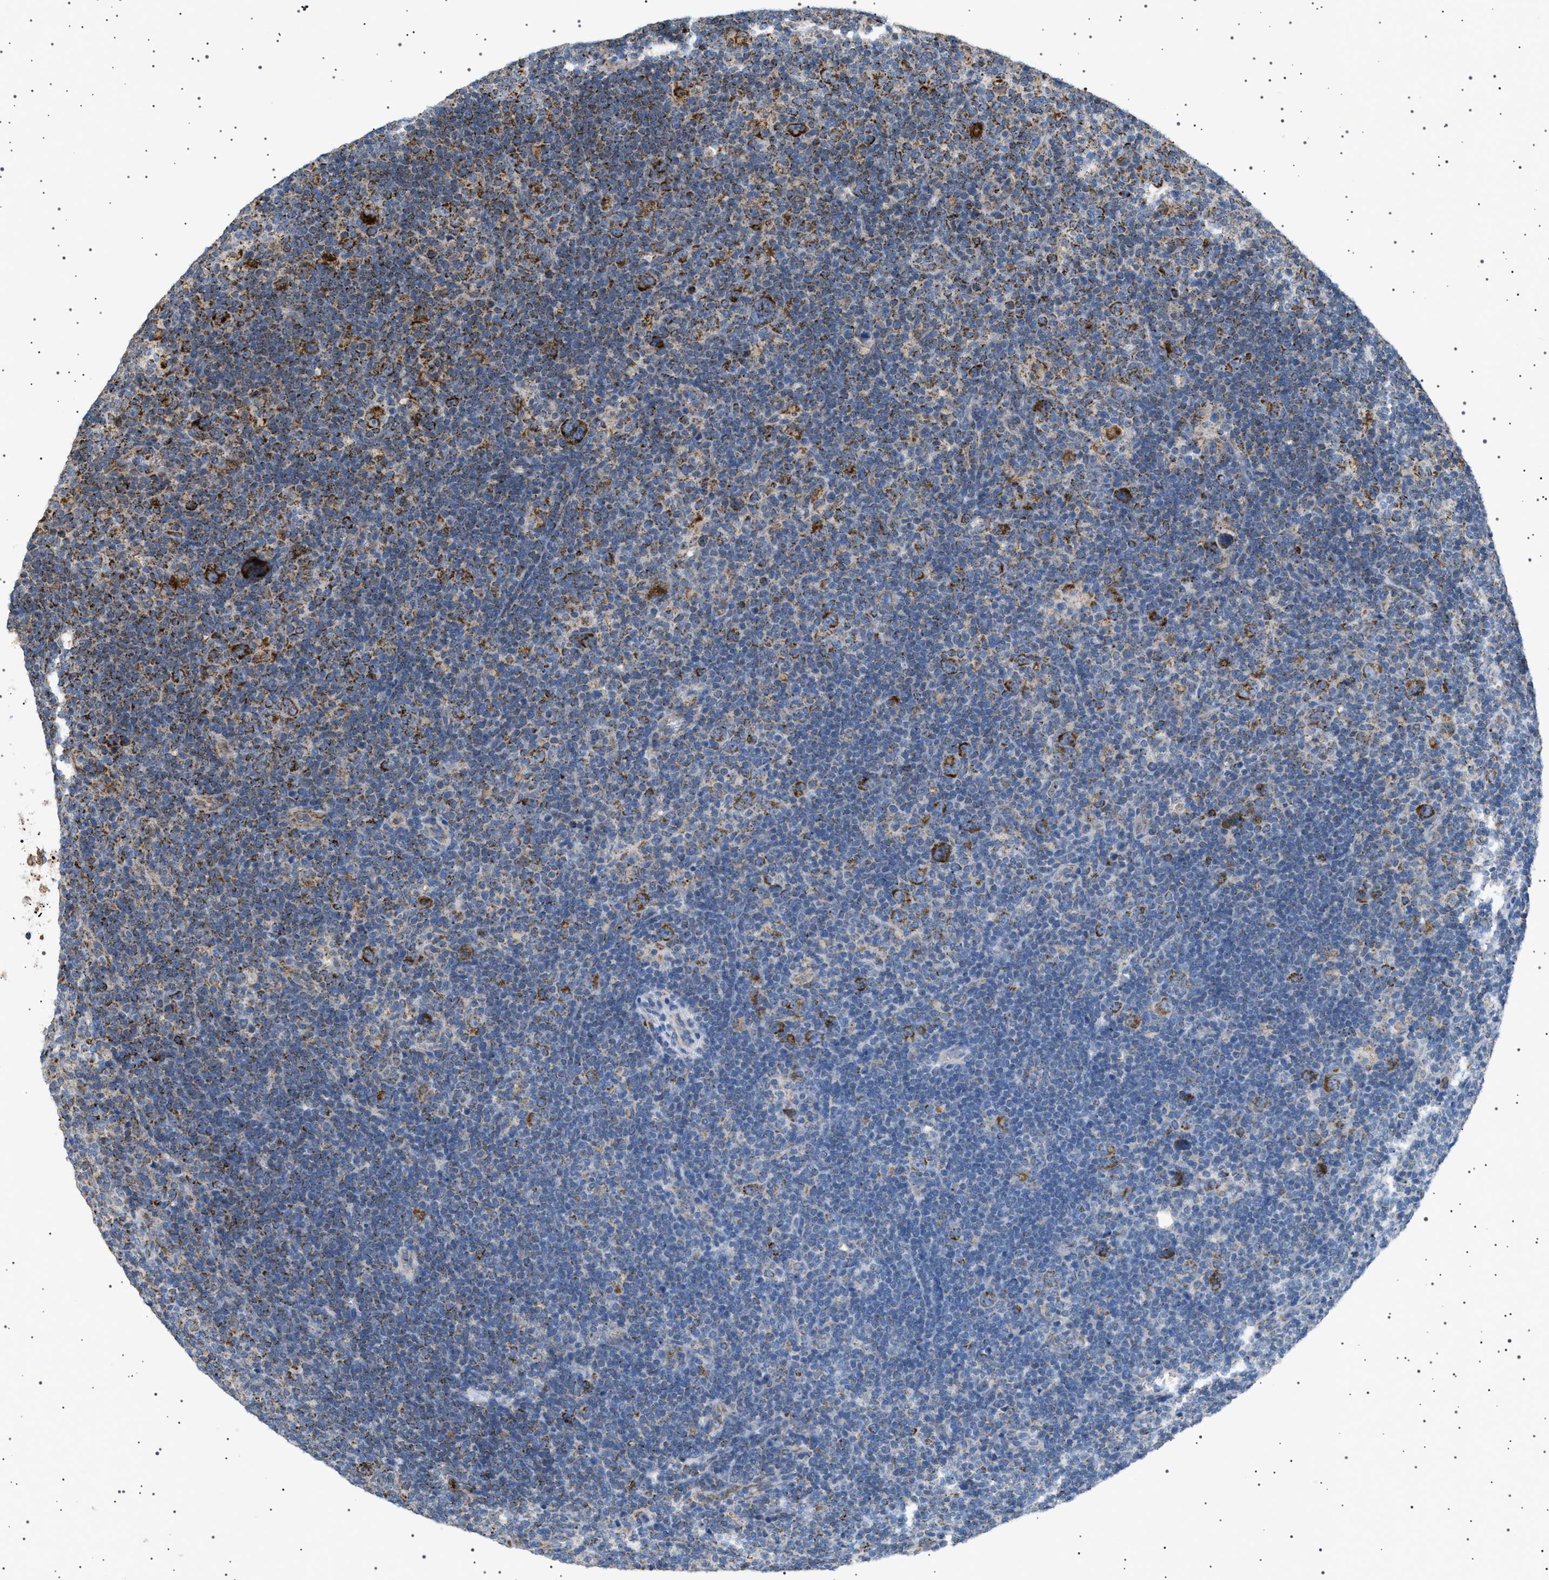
{"staining": {"intensity": "strong", "quantity": ">75%", "location": "cytoplasmic/membranous"}, "tissue": "lymphoma", "cell_type": "Tumor cells", "image_type": "cancer", "snomed": [{"axis": "morphology", "description": "Hodgkin's disease, NOS"}, {"axis": "topography", "description": "Lymph node"}], "caption": "Strong cytoplasmic/membranous protein staining is appreciated in approximately >75% of tumor cells in Hodgkin's disease.", "gene": "UBXN8", "patient": {"sex": "female", "age": 57}}